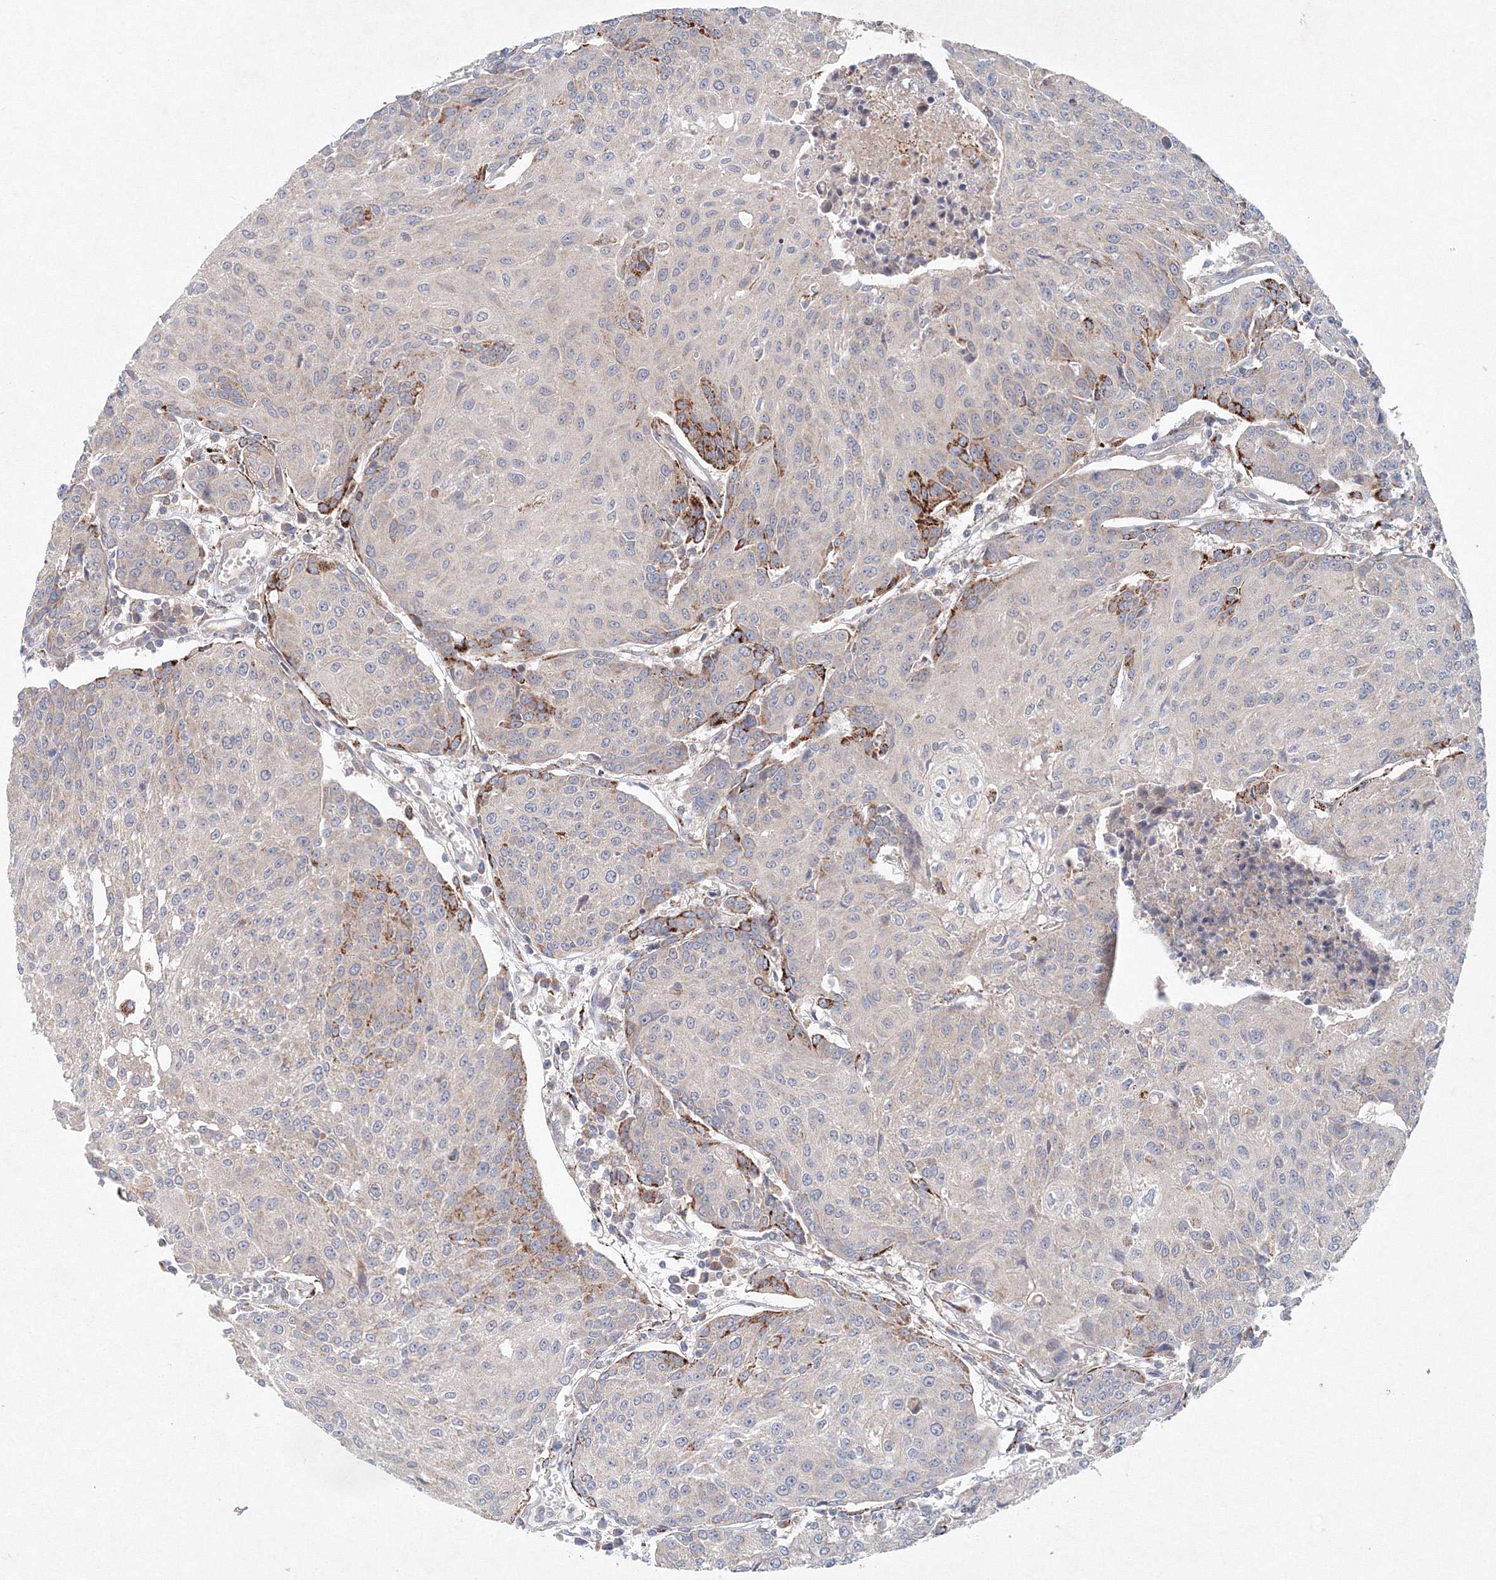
{"staining": {"intensity": "strong", "quantity": "<25%", "location": "cytoplasmic/membranous"}, "tissue": "urothelial cancer", "cell_type": "Tumor cells", "image_type": "cancer", "snomed": [{"axis": "morphology", "description": "Urothelial carcinoma, High grade"}, {"axis": "topography", "description": "Urinary bladder"}], "caption": "Protein staining shows strong cytoplasmic/membranous positivity in approximately <25% of tumor cells in urothelial cancer.", "gene": "WDR49", "patient": {"sex": "female", "age": 85}}